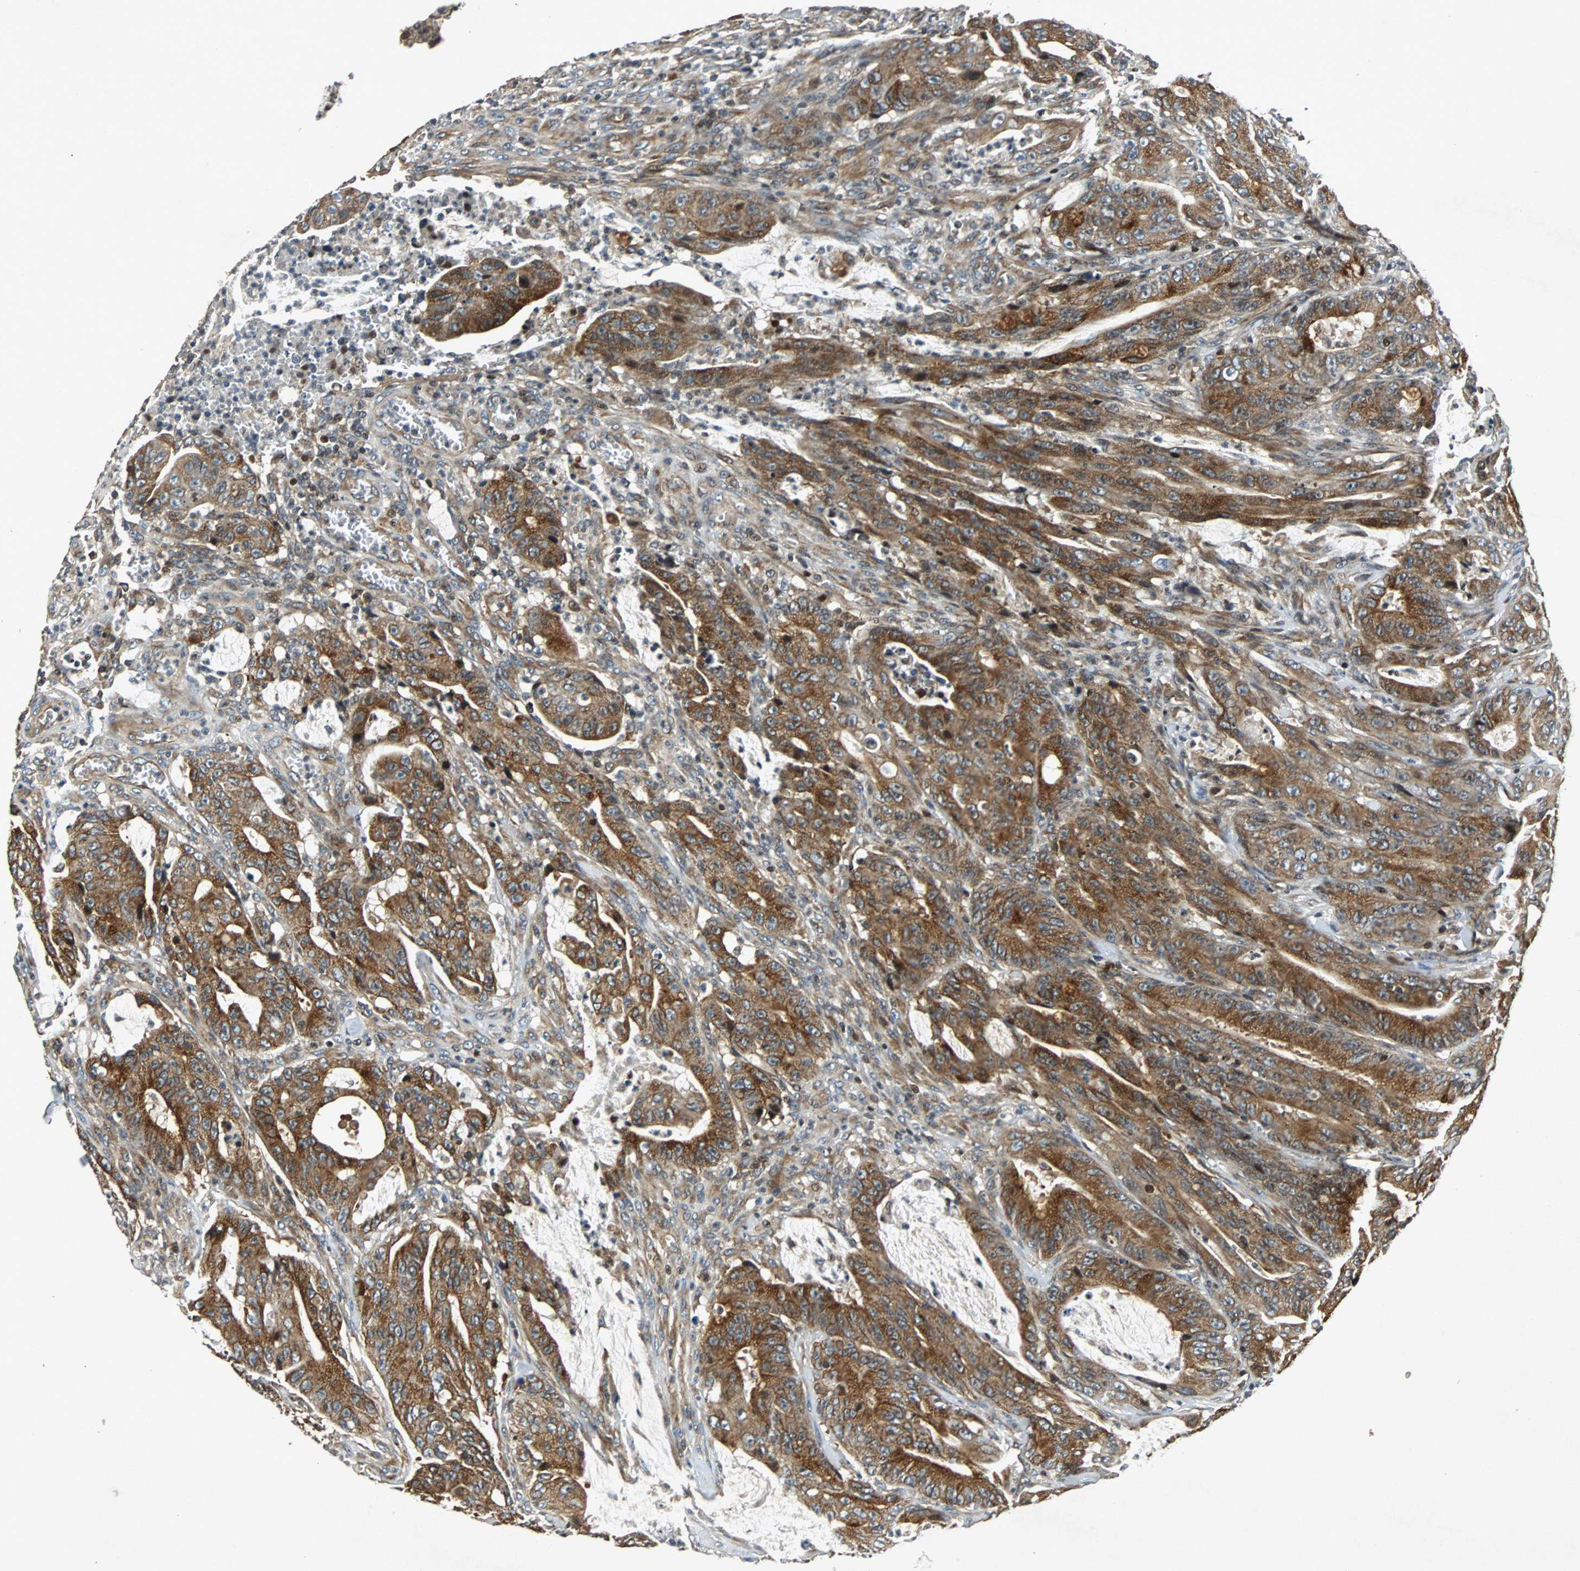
{"staining": {"intensity": "strong", "quantity": ">75%", "location": "cytoplasmic/membranous"}, "tissue": "colorectal cancer", "cell_type": "Tumor cells", "image_type": "cancer", "snomed": [{"axis": "morphology", "description": "Adenocarcinoma, NOS"}, {"axis": "topography", "description": "Colon"}], "caption": "Approximately >75% of tumor cells in human colorectal cancer (adenocarcinoma) exhibit strong cytoplasmic/membranous protein staining as visualized by brown immunohistochemical staining.", "gene": "TUBA4A", "patient": {"sex": "male", "age": 45}}